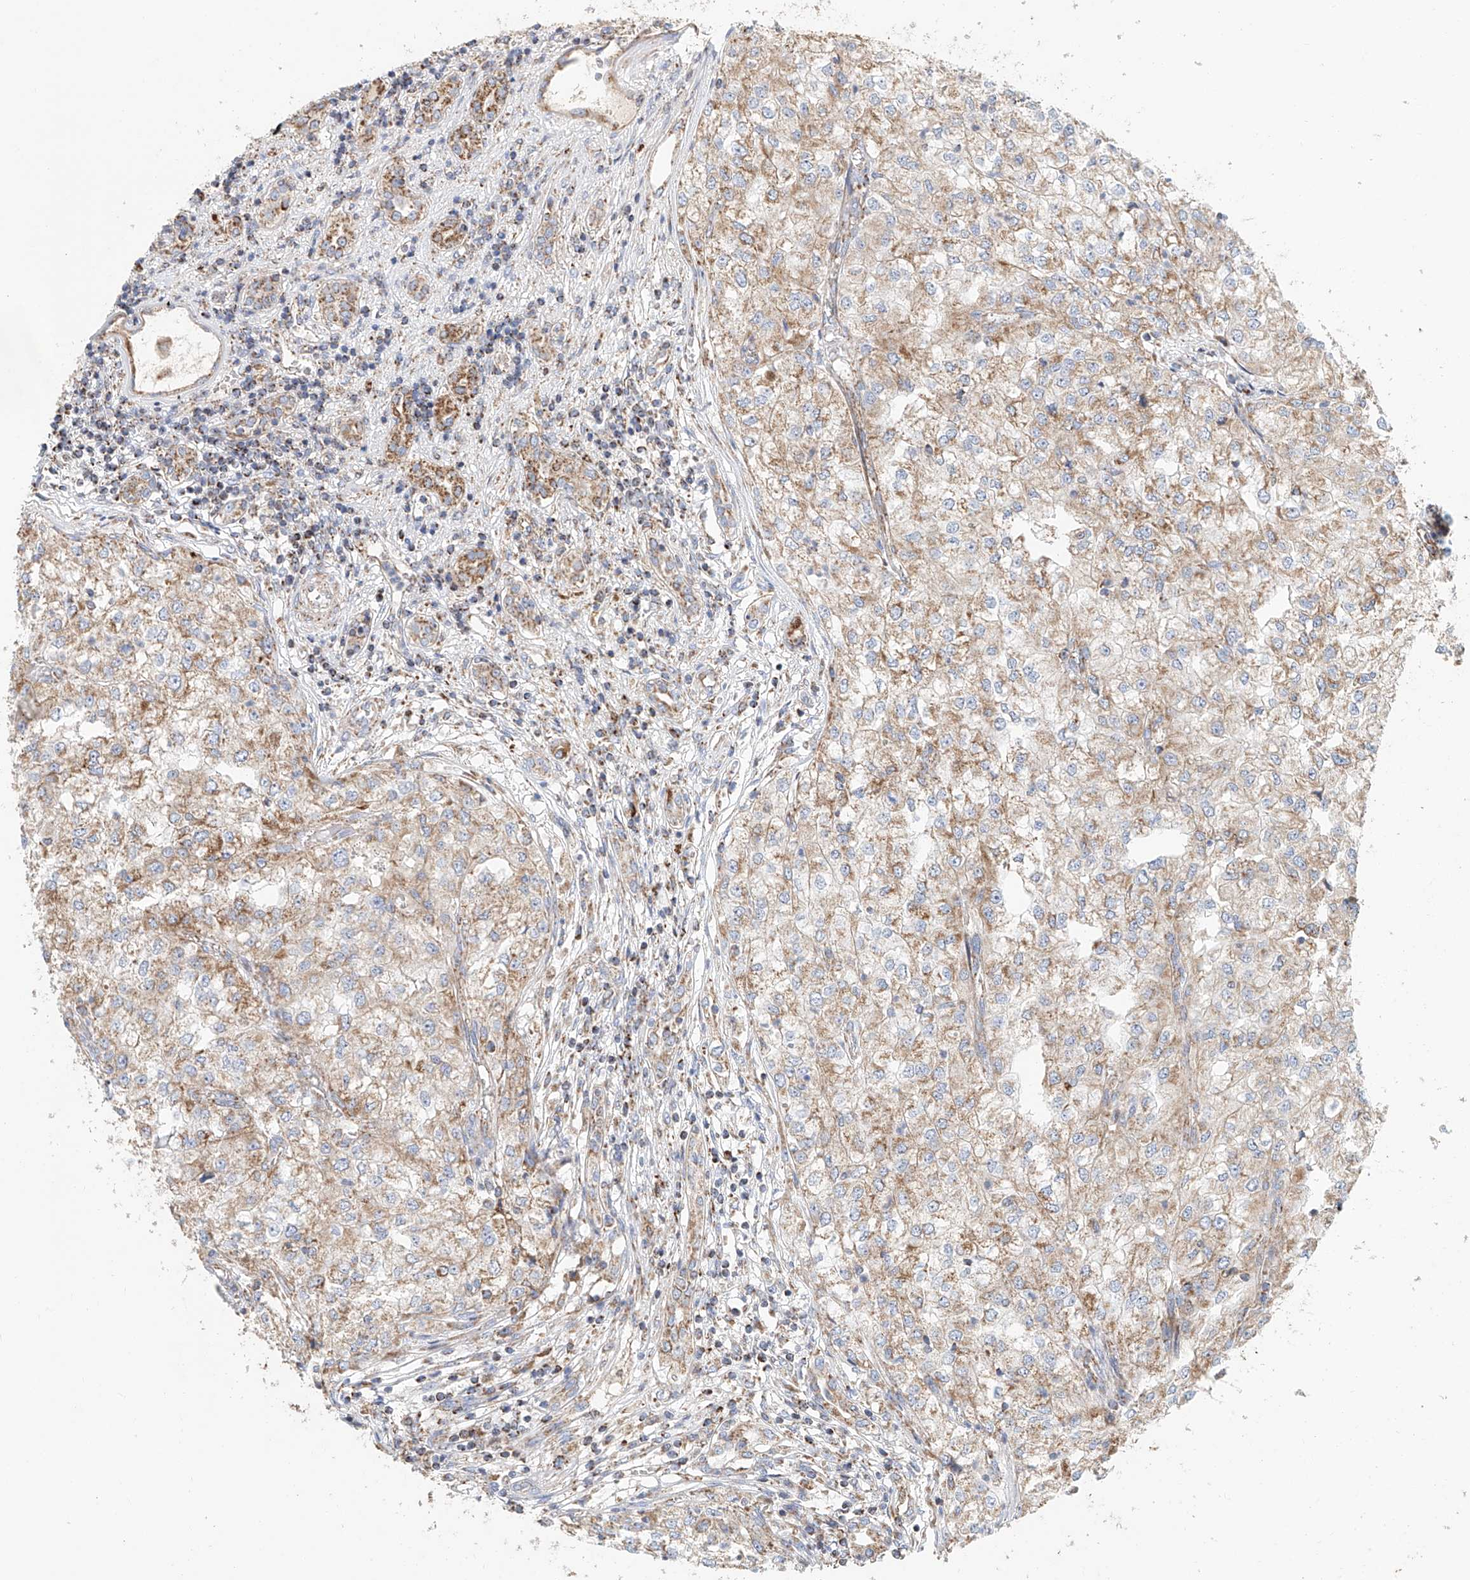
{"staining": {"intensity": "weak", "quantity": ">75%", "location": "cytoplasmic/membranous"}, "tissue": "renal cancer", "cell_type": "Tumor cells", "image_type": "cancer", "snomed": [{"axis": "morphology", "description": "Adenocarcinoma, NOS"}, {"axis": "topography", "description": "Kidney"}], "caption": "Human renal cancer (adenocarcinoma) stained for a protein (brown) reveals weak cytoplasmic/membranous positive positivity in approximately >75% of tumor cells.", "gene": "MCL1", "patient": {"sex": "female", "age": 54}}